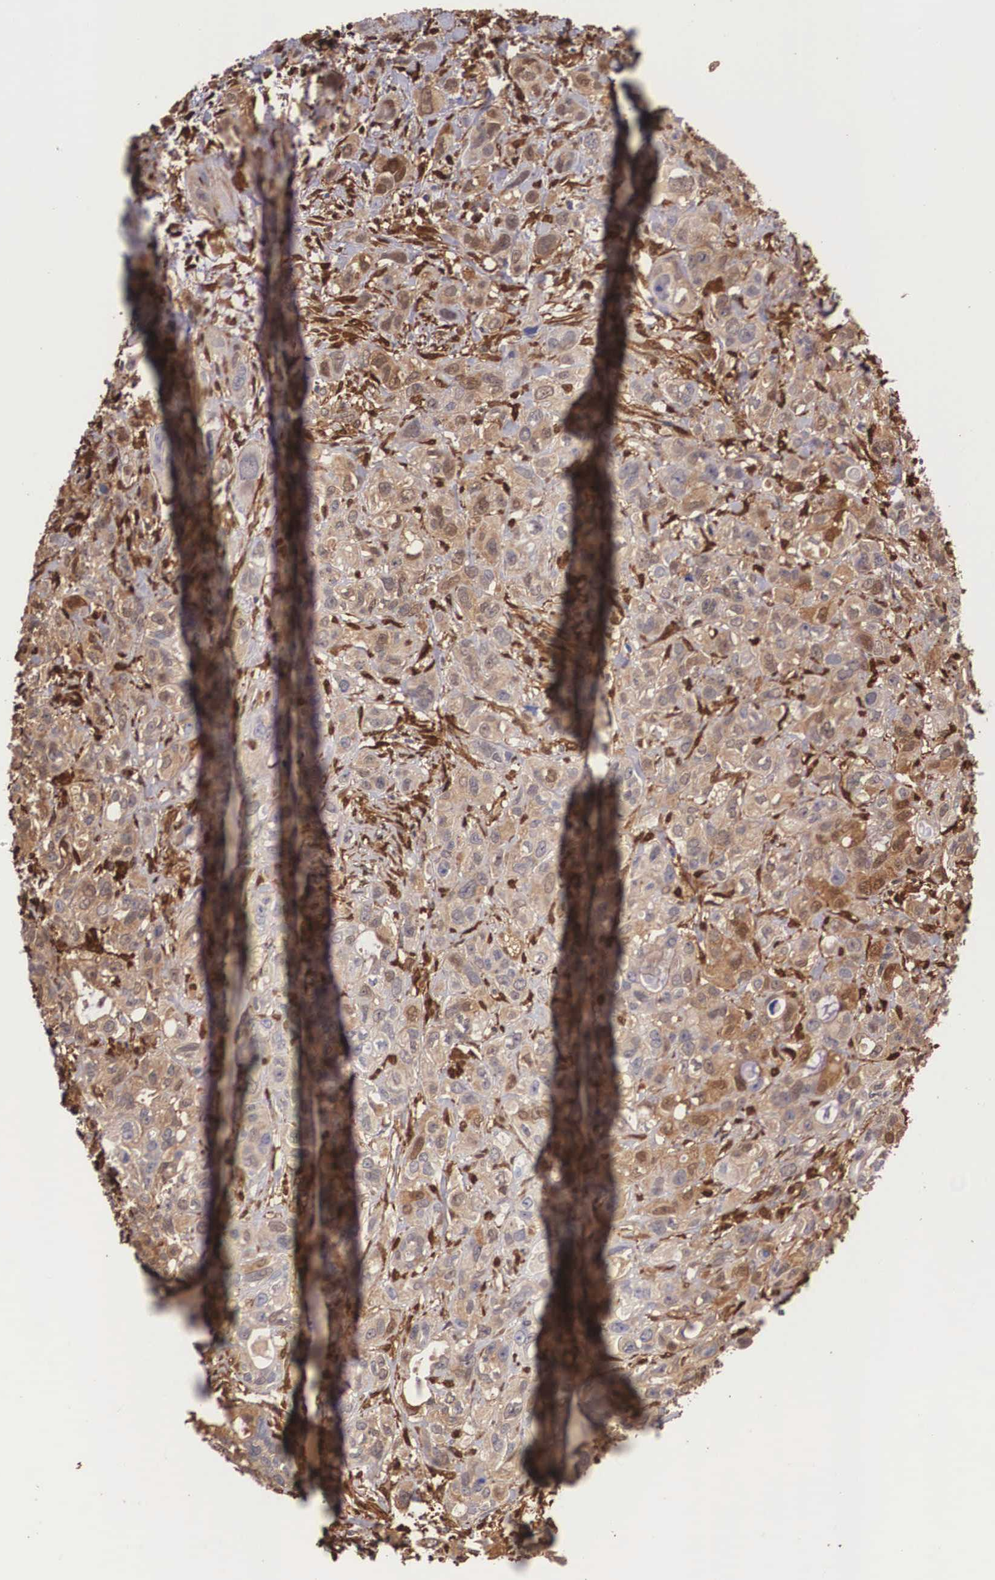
{"staining": {"intensity": "negative", "quantity": "none", "location": "none"}, "tissue": "stomach cancer", "cell_type": "Tumor cells", "image_type": "cancer", "snomed": [{"axis": "morphology", "description": "Adenocarcinoma, NOS"}, {"axis": "topography", "description": "Stomach, upper"}], "caption": "A photomicrograph of human adenocarcinoma (stomach) is negative for staining in tumor cells. Brightfield microscopy of immunohistochemistry stained with DAB (brown) and hematoxylin (blue), captured at high magnification.", "gene": "LGALS1", "patient": {"sex": "male", "age": 47}}